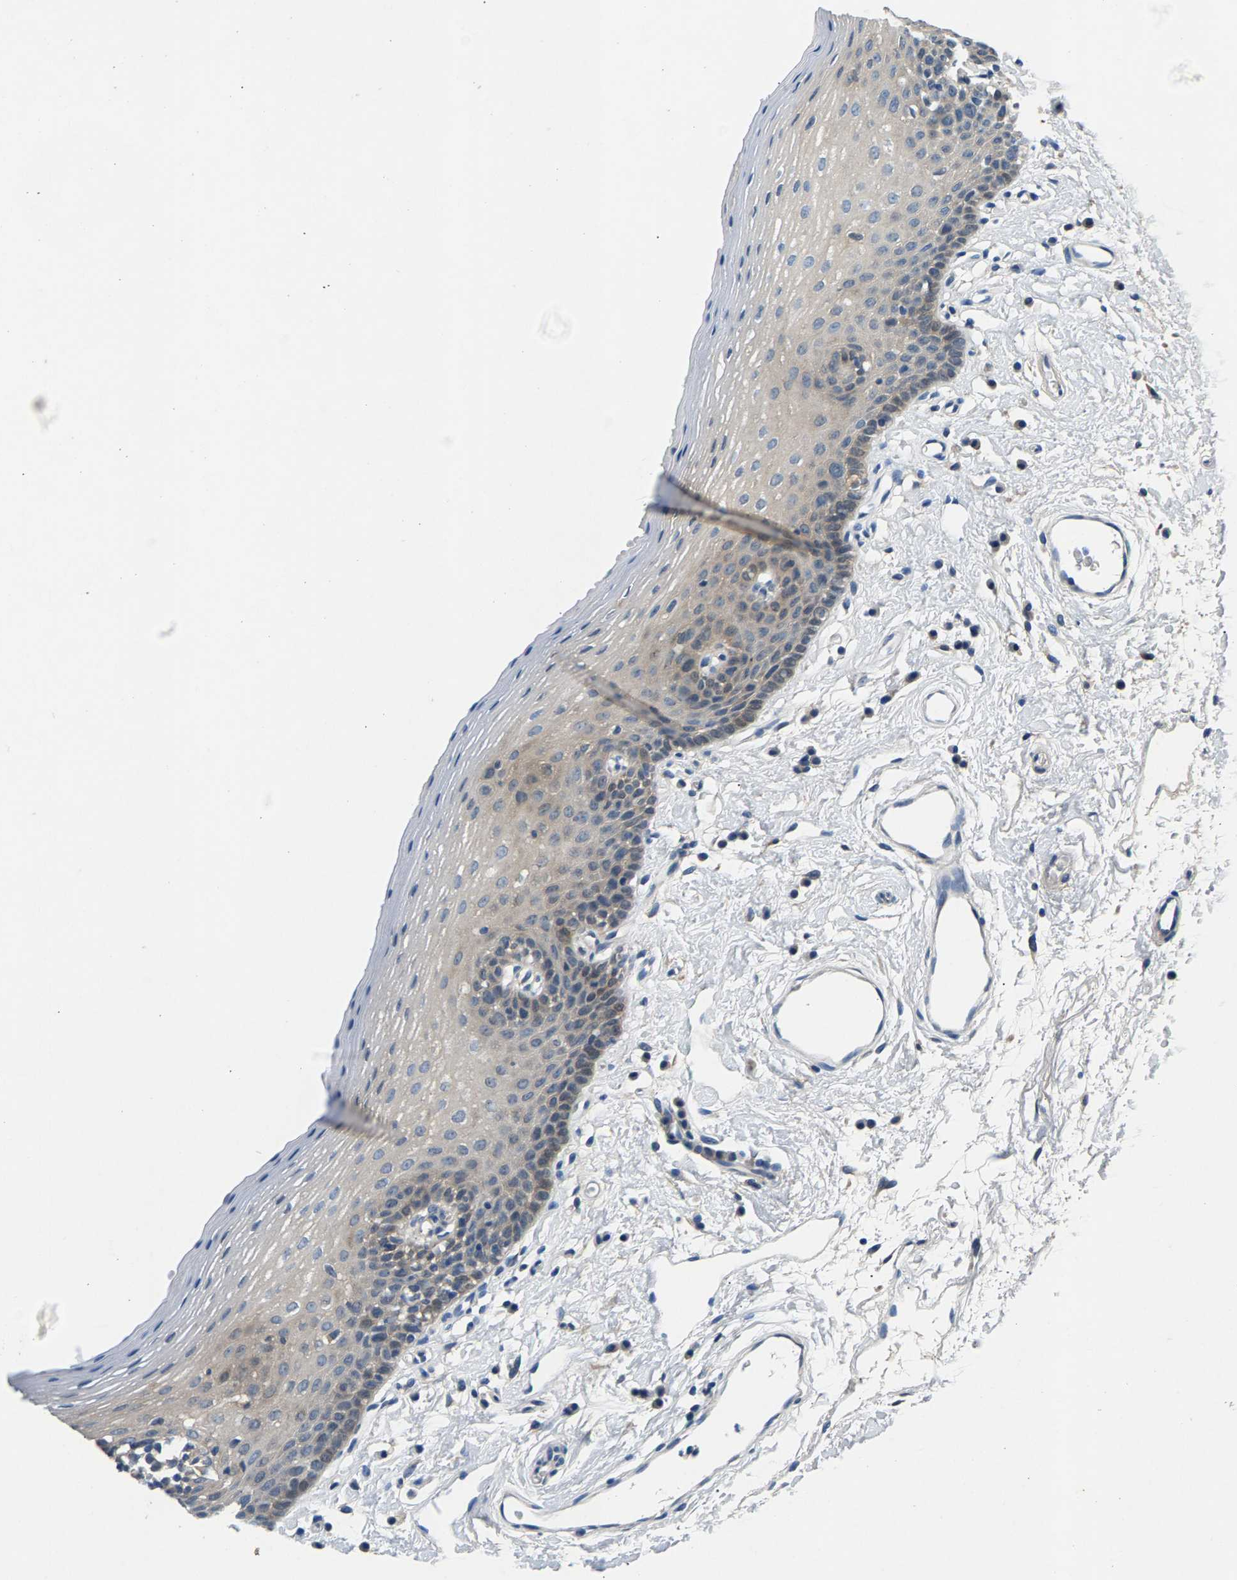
{"staining": {"intensity": "weak", "quantity": "<25%", "location": "cytoplasmic/membranous"}, "tissue": "oral mucosa", "cell_type": "Squamous epithelial cells", "image_type": "normal", "snomed": [{"axis": "morphology", "description": "Normal tissue, NOS"}, {"axis": "topography", "description": "Oral tissue"}], "caption": "IHC of normal oral mucosa shows no staining in squamous epithelial cells.", "gene": "NT5C", "patient": {"sex": "male", "age": 66}}